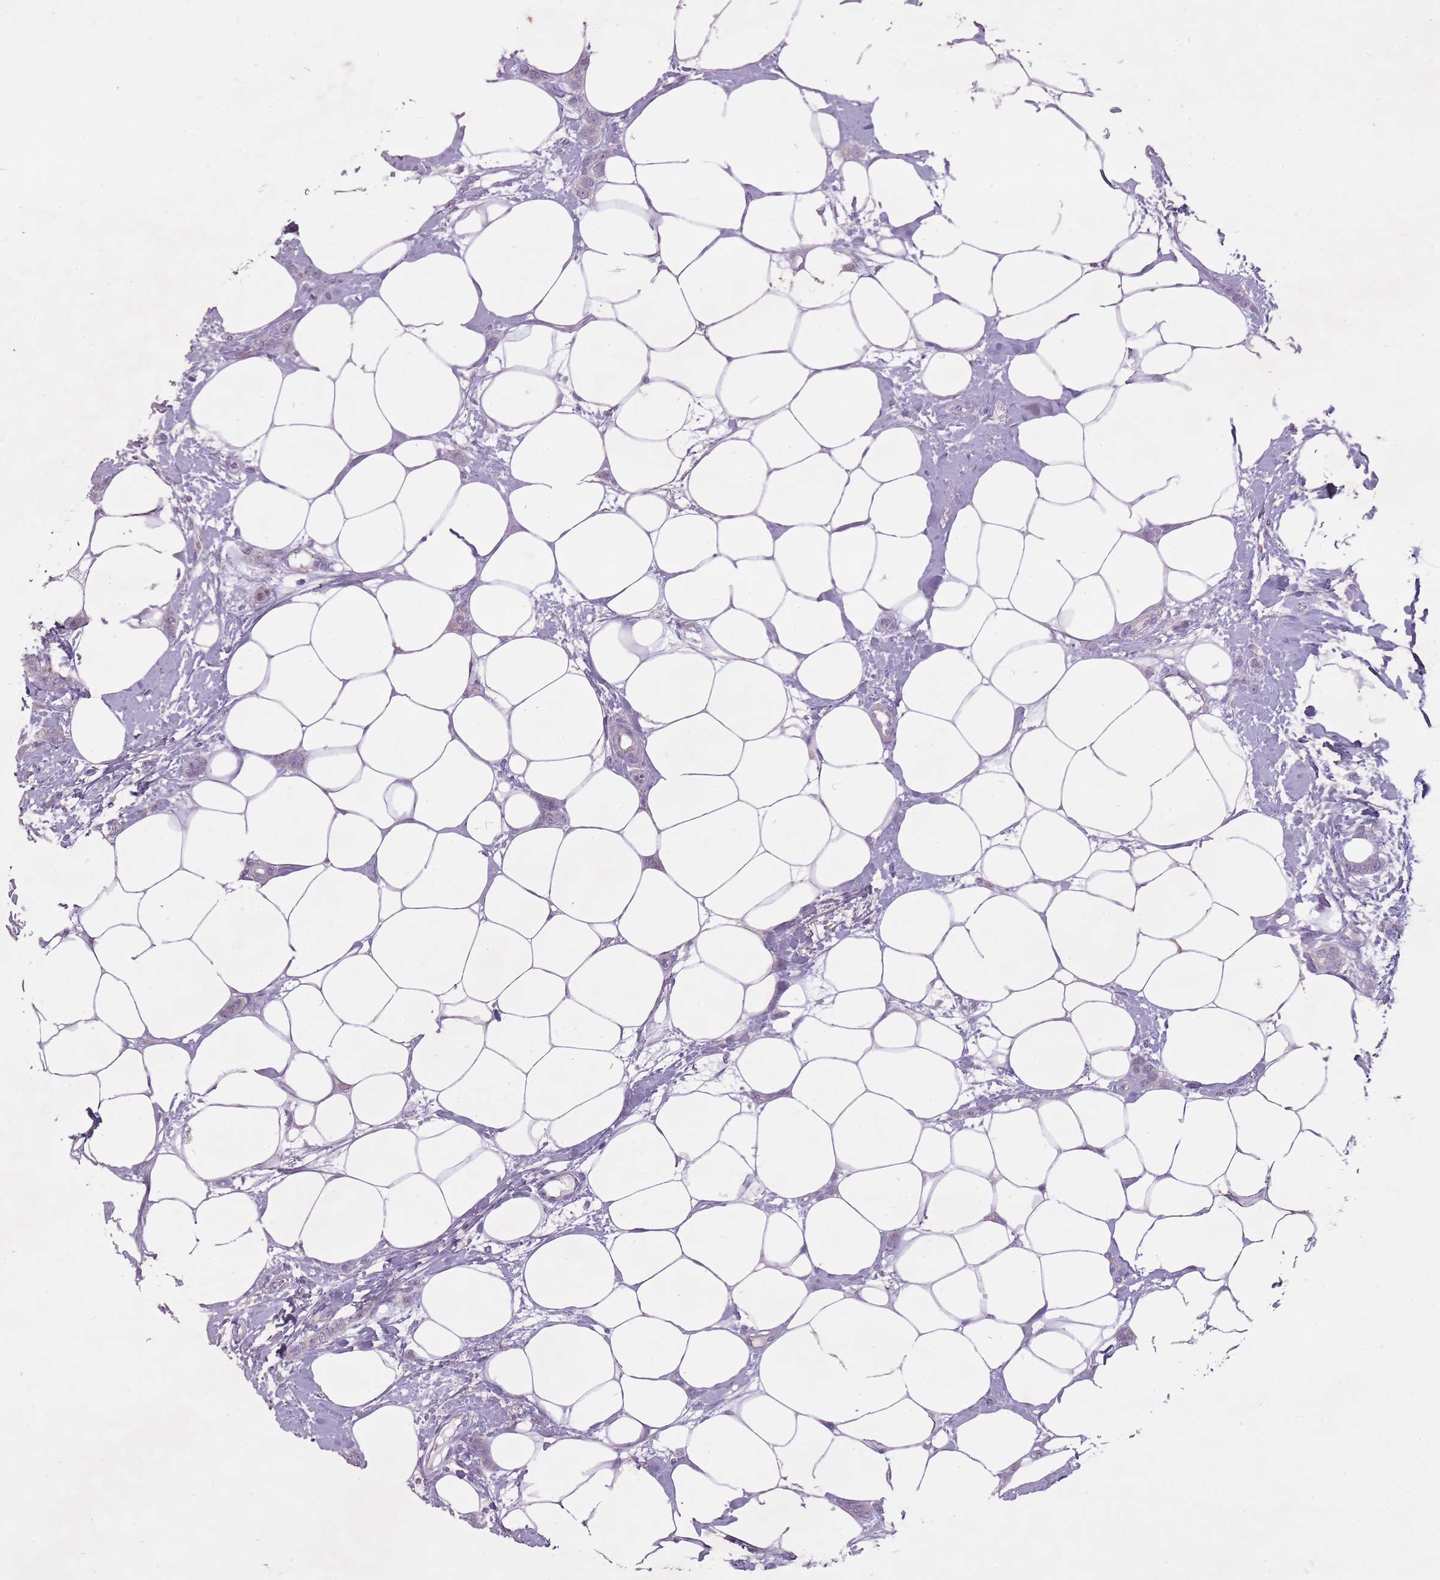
{"staining": {"intensity": "negative", "quantity": "none", "location": "none"}, "tissue": "breast cancer", "cell_type": "Tumor cells", "image_type": "cancer", "snomed": [{"axis": "morphology", "description": "Duct carcinoma"}, {"axis": "topography", "description": "Breast"}], "caption": "This is an immunohistochemistry image of human breast infiltrating ductal carcinoma. There is no positivity in tumor cells.", "gene": "FAM43B", "patient": {"sex": "female", "age": 72}}